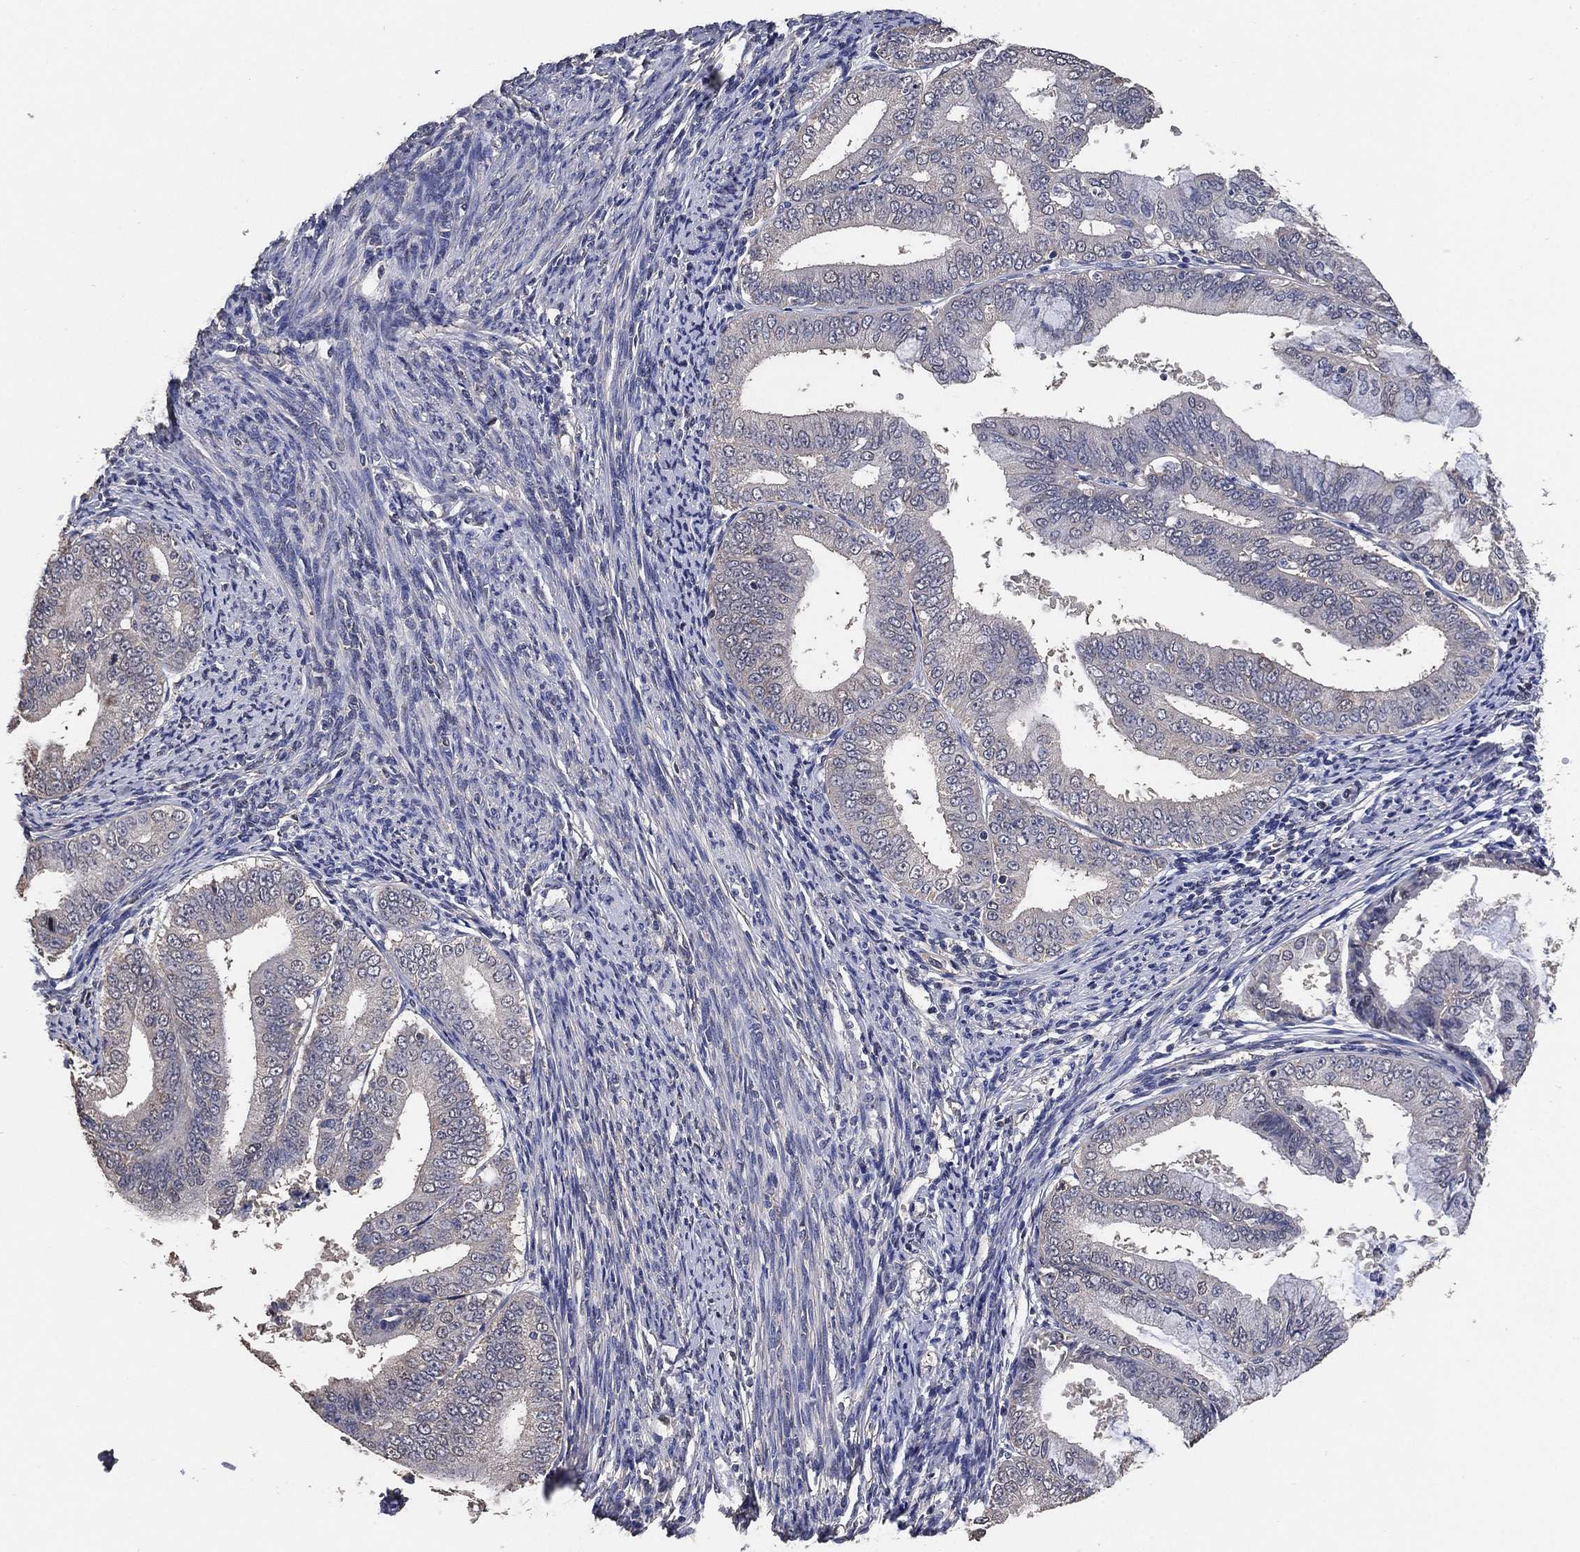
{"staining": {"intensity": "negative", "quantity": "none", "location": "none"}, "tissue": "endometrial cancer", "cell_type": "Tumor cells", "image_type": "cancer", "snomed": [{"axis": "morphology", "description": "Adenocarcinoma, NOS"}, {"axis": "topography", "description": "Endometrium"}], "caption": "High magnification brightfield microscopy of endometrial cancer (adenocarcinoma) stained with DAB (3,3'-diaminobenzidine) (brown) and counterstained with hematoxylin (blue): tumor cells show no significant expression. (Stains: DAB IHC with hematoxylin counter stain, Microscopy: brightfield microscopy at high magnification).", "gene": "KLK5", "patient": {"sex": "female", "age": 63}}